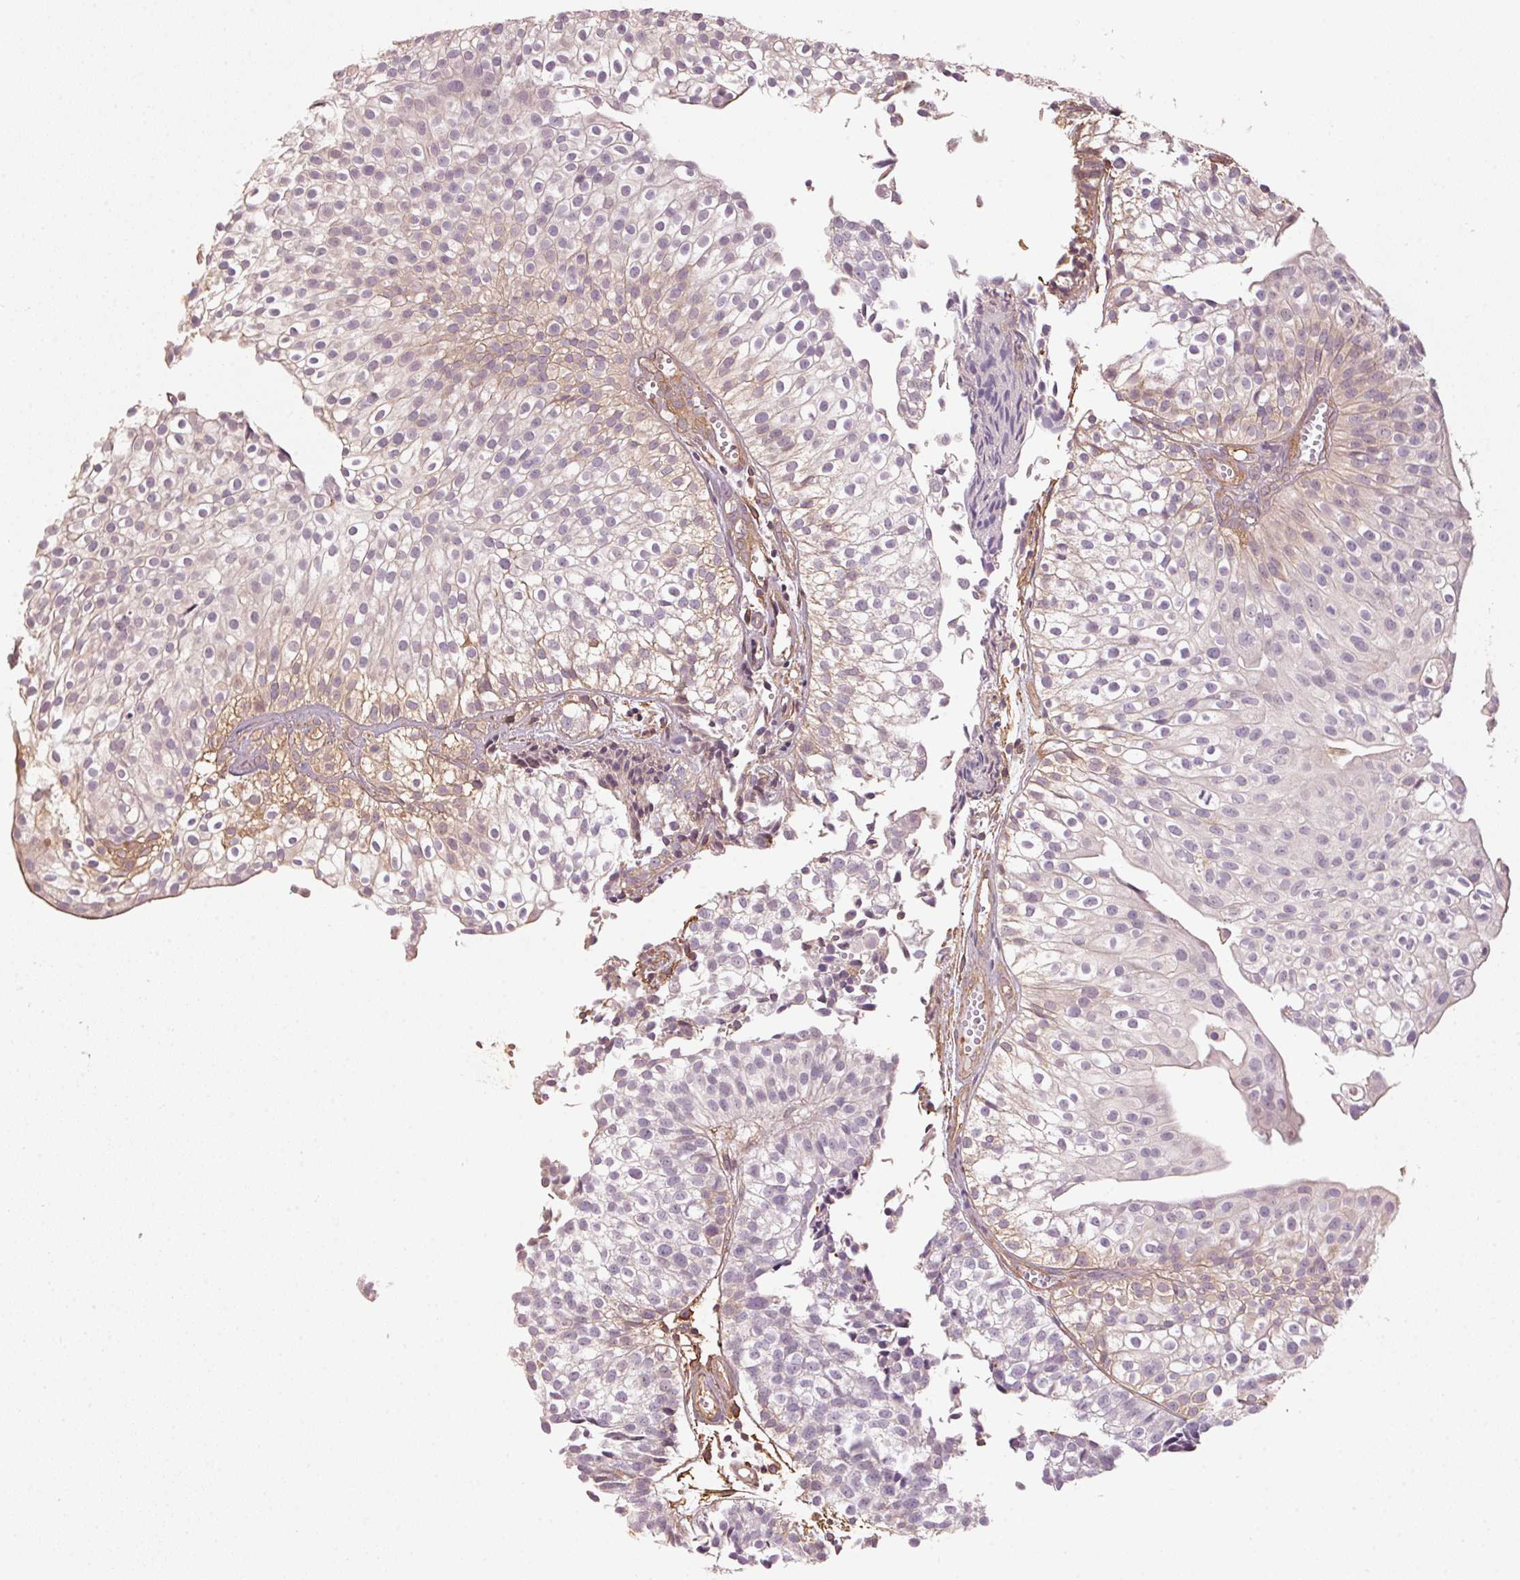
{"staining": {"intensity": "weak", "quantity": "<25%", "location": "cytoplasmic/membranous"}, "tissue": "urothelial cancer", "cell_type": "Tumor cells", "image_type": "cancer", "snomed": [{"axis": "morphology", "description": "Urothelial carcinoma, Low grade"}, {"axis": "topography", "description": "Urinary bladder"}], "caption": "Low-grade urothelial carcinoma stained for a protein using immunohistochemistry demonstrates no positivity tumor cells.", "gene": "QDPR", "patient": {"sex": "male", "age": 70}}